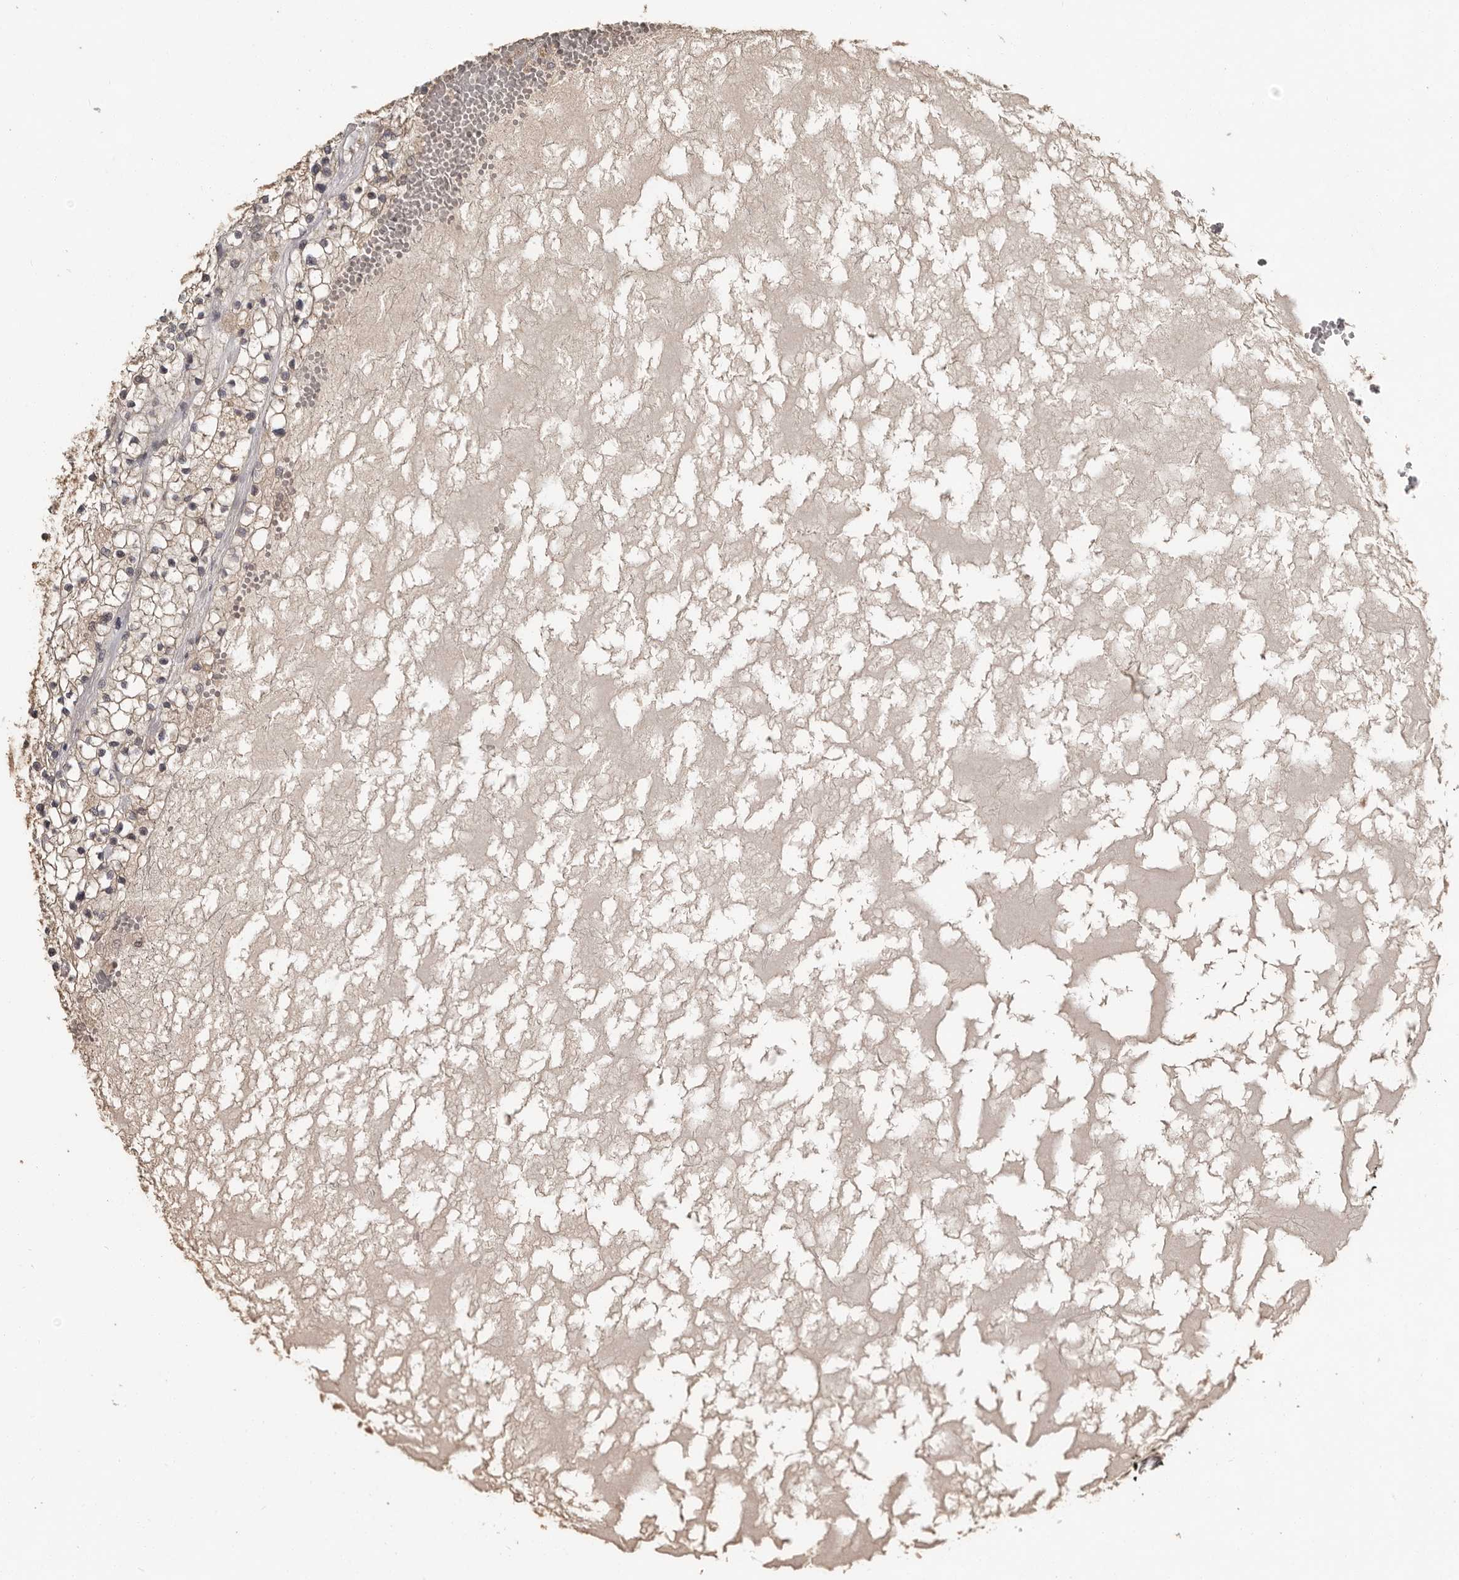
{"staining": {"intensity": "weak", "quantity": ">75%", "location": "cytoplasmic/membranous"}, "tissue": "renal cancer", "cell_type": "Tumor cells", "image_type": "cancer", "snomed": [{"axis": "morphology", "description": "Normal tissue, NOS"}, {"axis": "morphology", "description": "Adenocarcinoma, NOS"}, {"axis": "topography", "description": "Kidney"}], "caption": "About >75% of tumor cells in renal cancer (adenocarcinoma) display weak cytoplasmic/membranous protein positivity as visualized by brown immunohistochemical staining.", "gene": "ZFP14", "patient": {"sex": "male", "age": 68}}